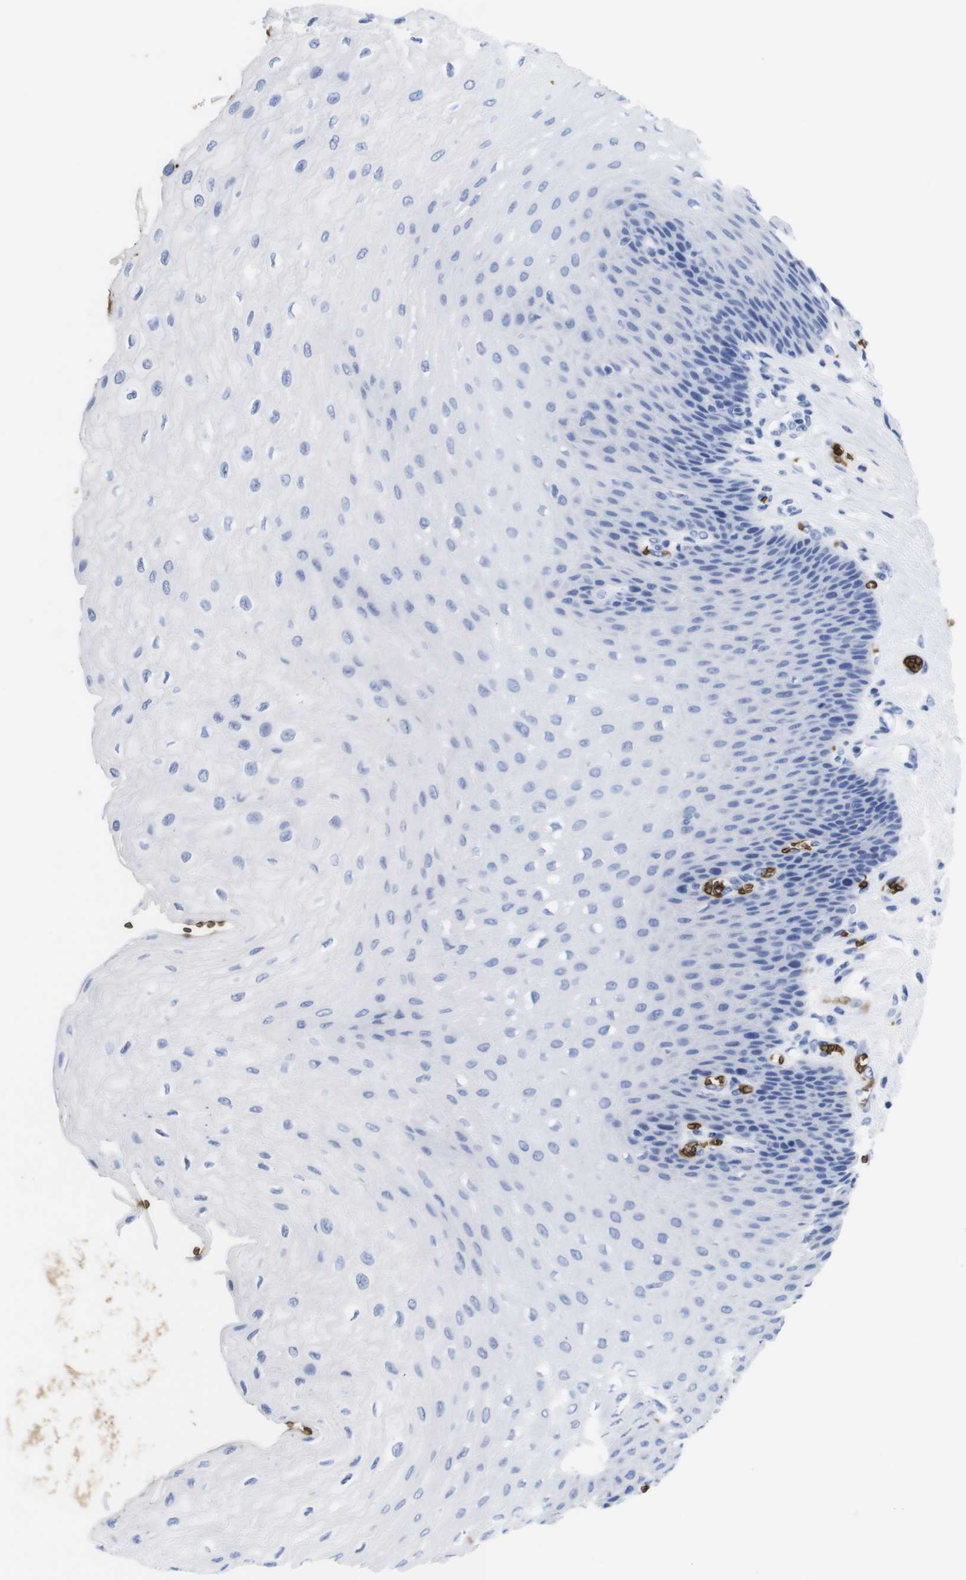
{"staining": {"intensity": "negative", "quantity": "none", "location": "none"}, "tissue": "esophagus", "cell_type": "Squamous epithelial cells", "image_type": "normal", "snomed": [{"axis": "morphology", "description": "Normal tissue, NOS"}, {"axis": "topography", "description": "Esophagus"}], "caption": "The histopathology image exhibits no significant positivity in squamous epithelial cells of esophagus.", "gene": "S1PR2", "patient": {"sex": "female", "age": 72}}